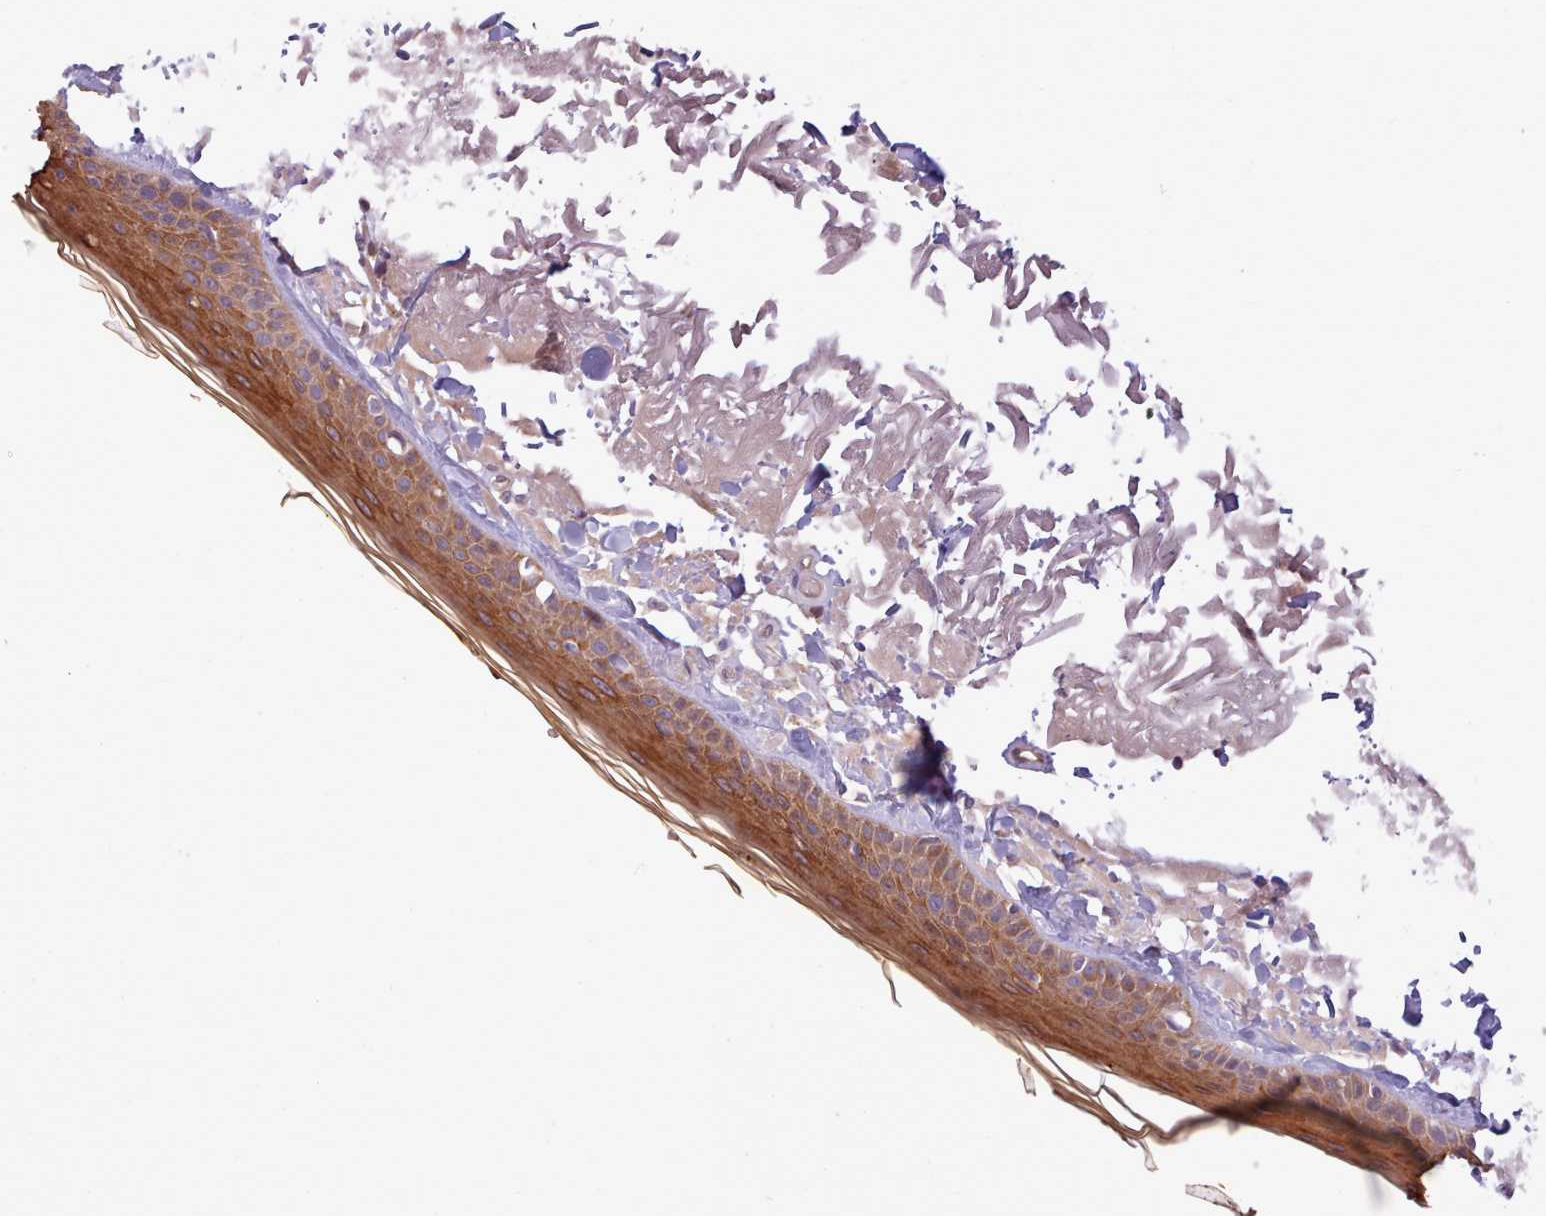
{"staining": {"intensity": "negative", "quantity": "none", "location": "none"}, "tissue": "skin", "cell_type": "Fibroblasts", "image_type": "normal", "snomed": [{"axis": "morphology", "description": "Normal tissue, NOS"}, {"axis": "topography", "description": "Skin"}, {"axis": "topography", "description": "Skeletal muscle"}], "caption": "High power microscopy photomicrograph of an immunohistochemistry (IHC) image of benign skin, revealing no significant expression in fibroblasts.", "gene": "NMRK1", "patient": {"sex": "male", "age": 83}}